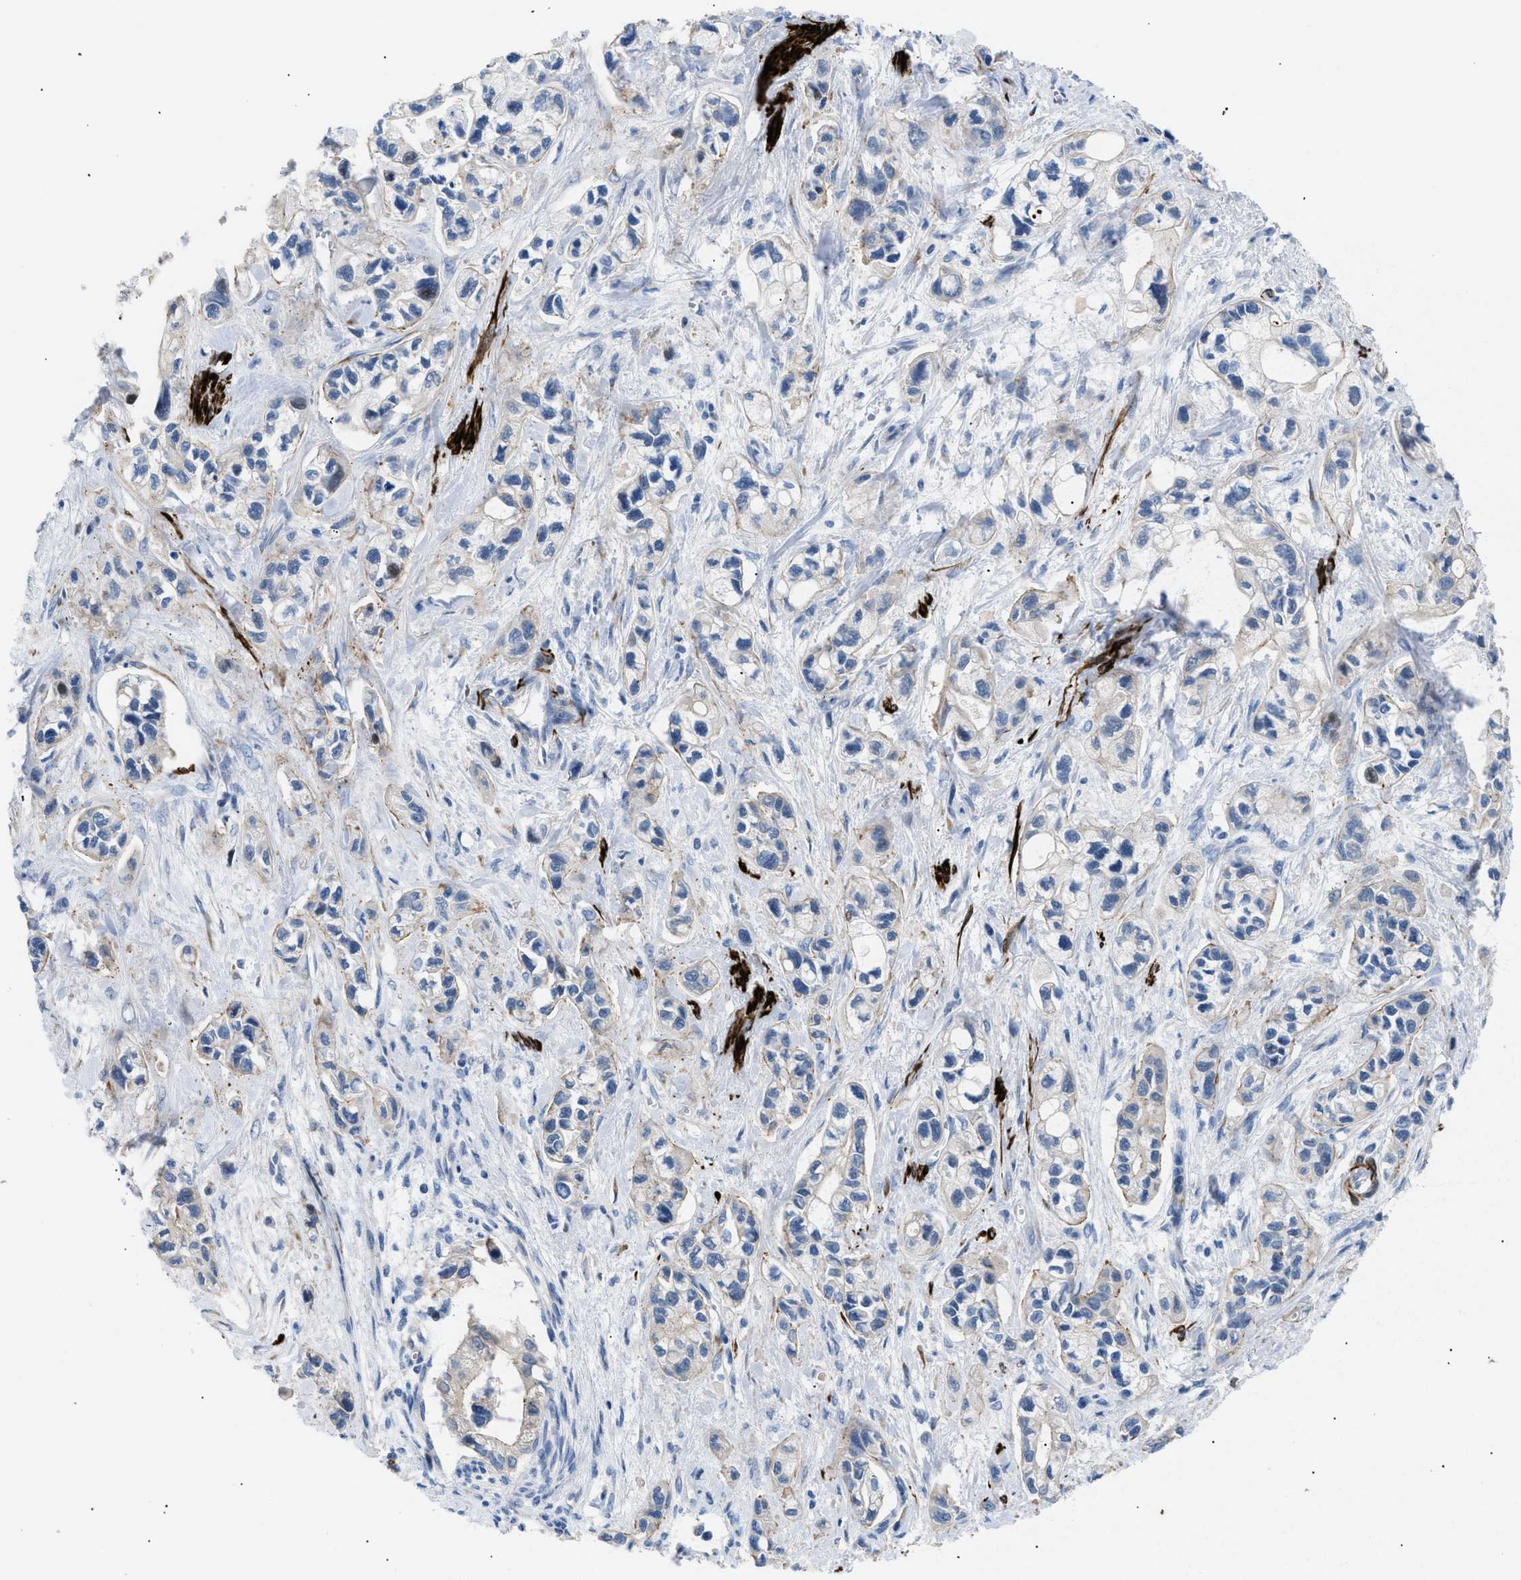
{"staining": {"intensity": "negative", "quantity": "none", "location": "none"}, "tissue": "pancreatic cancer", "cell_type": "Tumor cells", "image_type": "cancer", "snomed": [{"axis": "morphology", "description": "Adenocarcinoma, NOS"}, {"axis": "topography", "description": "Pancreas"}], "caption": "Protein analysis of pancreatic adenocarcinoma displays no significant positivity in tumor cells.", "gene": "ICA1", "patient": {"sex": "male", "age": 74}}